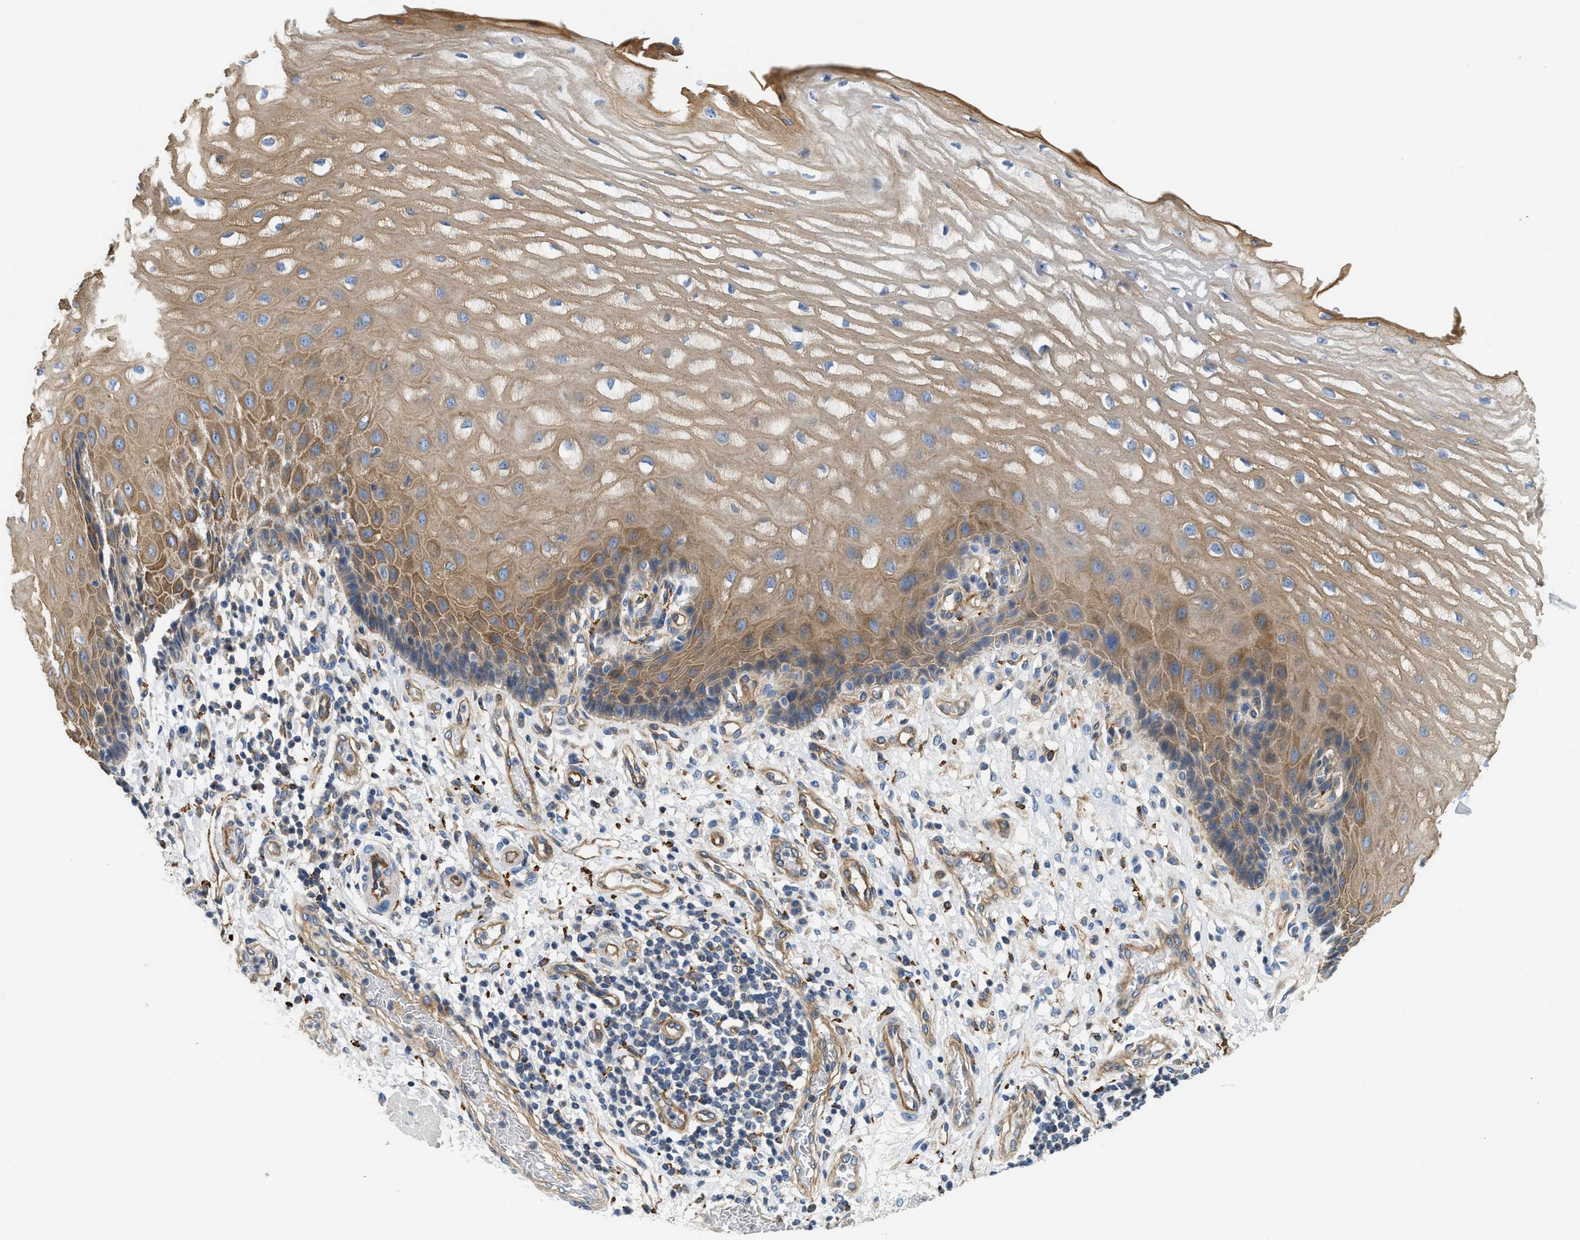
{"staining": {"intensity": "moderate", "quantity": ">75%", "location": "cytoplasmic/membranous"}, "tissue": "esophagus", "cell_type": "Squamous epithelial cells", "image_type": "normal", "snomed": [{"axis": "morphology", "description": "Normal tissue, NOS"}, {"axis": "topography", "description": "Esophagus"}], "caption": "DAB (3,3'-diaminobenzidine) immunohistochemical staining of benign human esophagus demonstrates moderate cytoplasmic/membranous protein positivity in approximately >75% of squamous epithelial cells. The protein of interest is shown in brown color, while the nuclei are stained blue.", "gene": "NSUN7", "patient": {"sex": "male", "age": 54}}